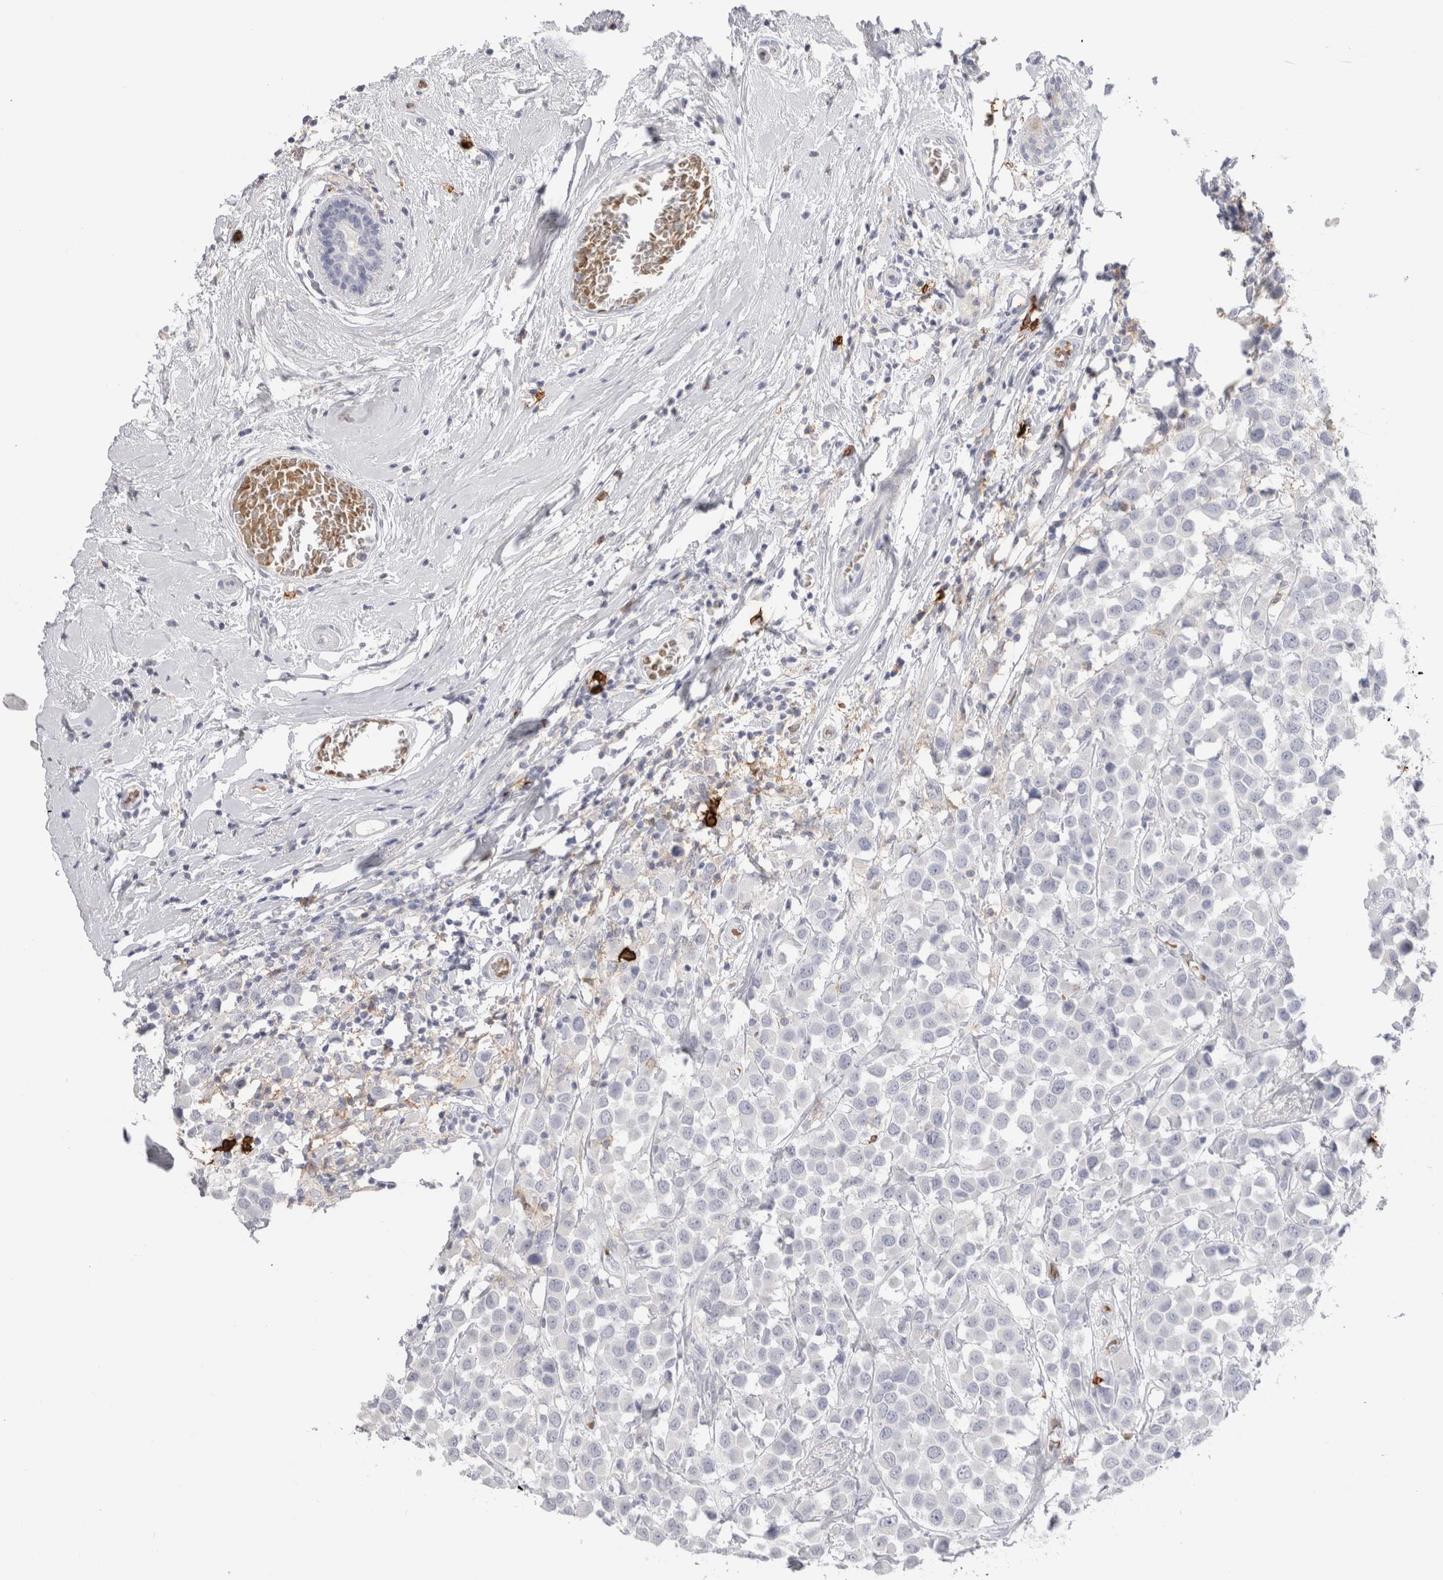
{"staining": {"intensity": "negative", "quantity": "none", "location": "none"}, "tissue": "breast cancer", "cell_type": "Tumor cells", "image_type": "cancer", "snomed": [{"axis": "morphology", "description": "Duct carcinoma"}, {"axis": "topography", "description": "Breast"}], "caption": "Immunohistochemistry image of breast cancer stained for a protein (brown), which displays no staining in tumor cells. Brightfield microscopy of IHC stained with DAB (brown) and hematoxylin (blue), captured at high magnification.", "gene": "CD38", "patient": {"sex": "female", "age": 61}}